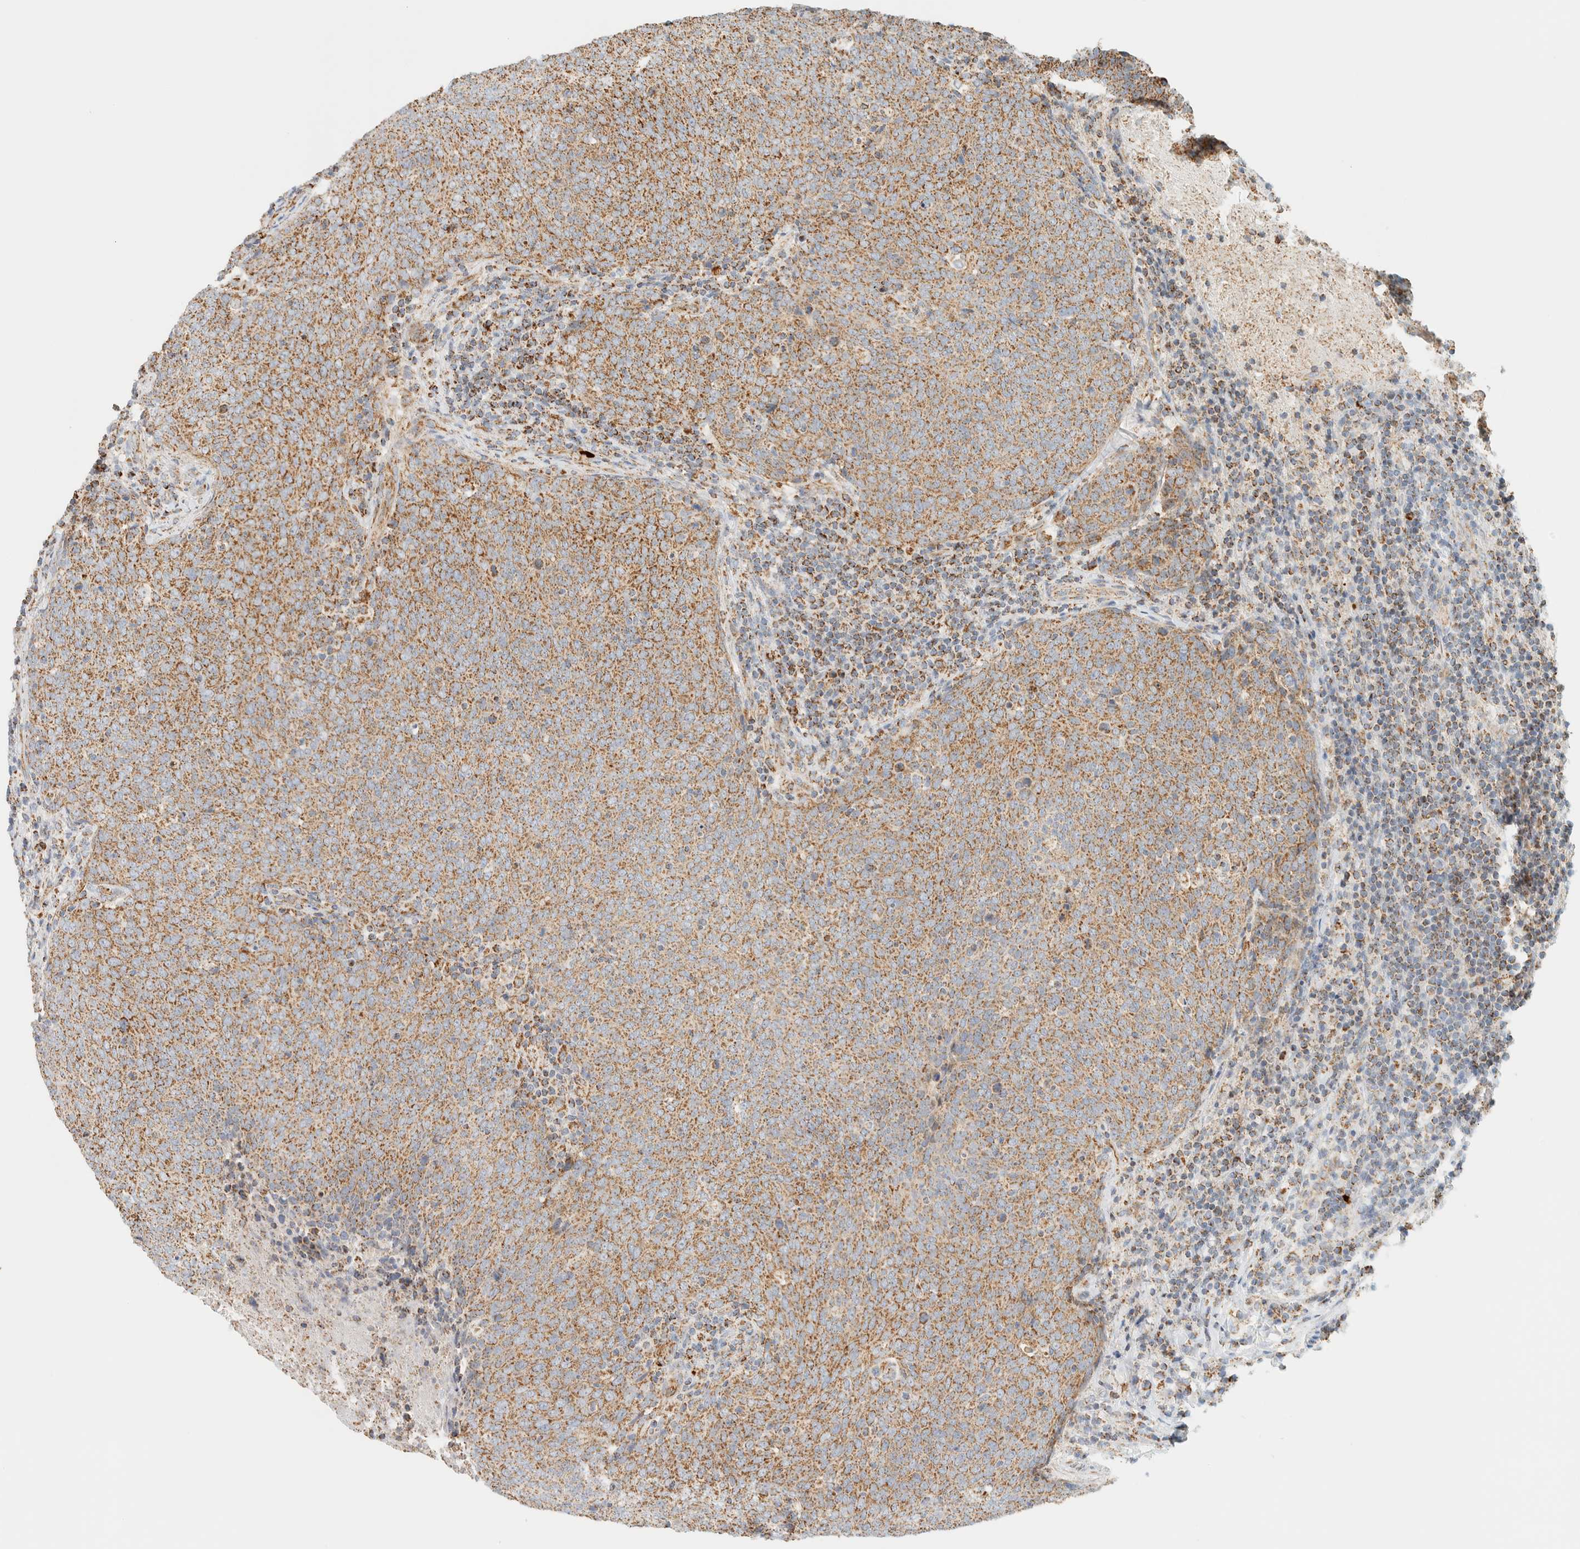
{"staining": {"intensity": "moderate", "quantity": ">75%", "location": "cytoplasmic/membranous"}, "tissue": "head and neck cancer", "cell_type": "Tumor cells", "image_type": "cancer", "snomed": [{"axis": "morphology", "description": "Squamous cell carcinoma, NOS"}, {"axis": "morphology", "description": "Squamous cell carcinoma, metastatic, NOS"}, {"axis": "topography", "description": "Lymph node"}, {"axis": "topography", "description": "Head-Neck"}], "caption": "Approximately >75% of tumor cells in head and neck squamous cell carcinoma demonstrate moderate cytoplasmic/membranous protein staining as visualized by brown immunohistochemical staining.", "gene": "KIFAP3", "patient": {"sex": "male", "age": 62}}